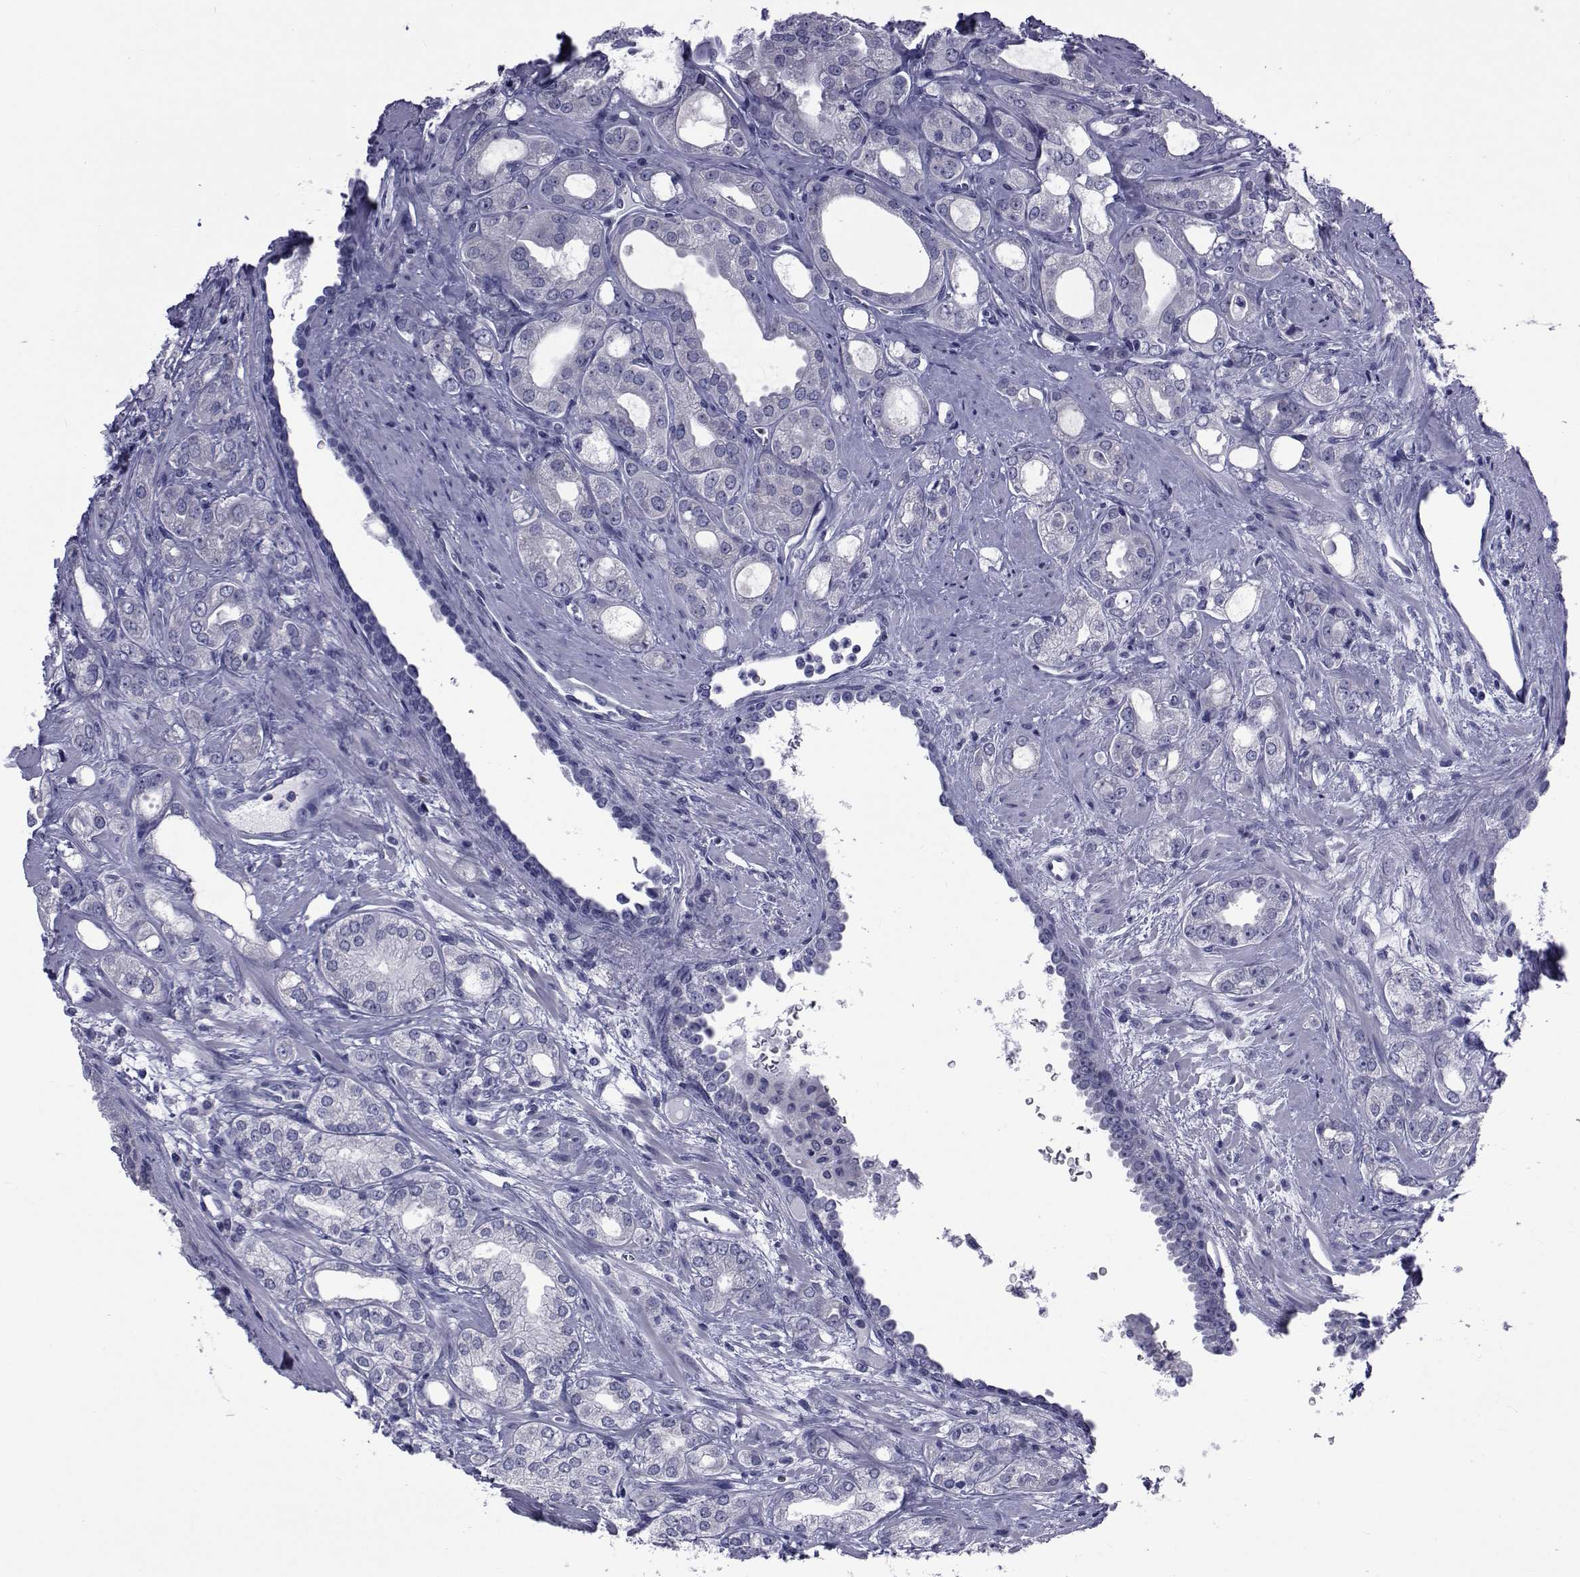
{"staining": {"intensity": "negative", "quantity": "none", "location": "none"}, "tissue": "prostate cancer", "cell_type": "Tumor cells", "image_type": "cancer", "snomed": [{"axis": "morphology", "description": "Adenocarcinoma, NOS"}, {"axis": "morphology", "description": "Adenocarcinoma, High grade"}, {"axis": "topography", "description": "Prostate"}], "caption": "This photomicrograph is of prostate adenocarcinoma stained with immunohistochemistry to label a protein in brown with the nuclei are counter-stained blue. There is no expression in tumor cells. (DAB (3,3'-diaminobenzidine) IHC with hematoxylin counter stain).", "gene": "GKAP1", "patient": {"sex": "male", "age": 70}}